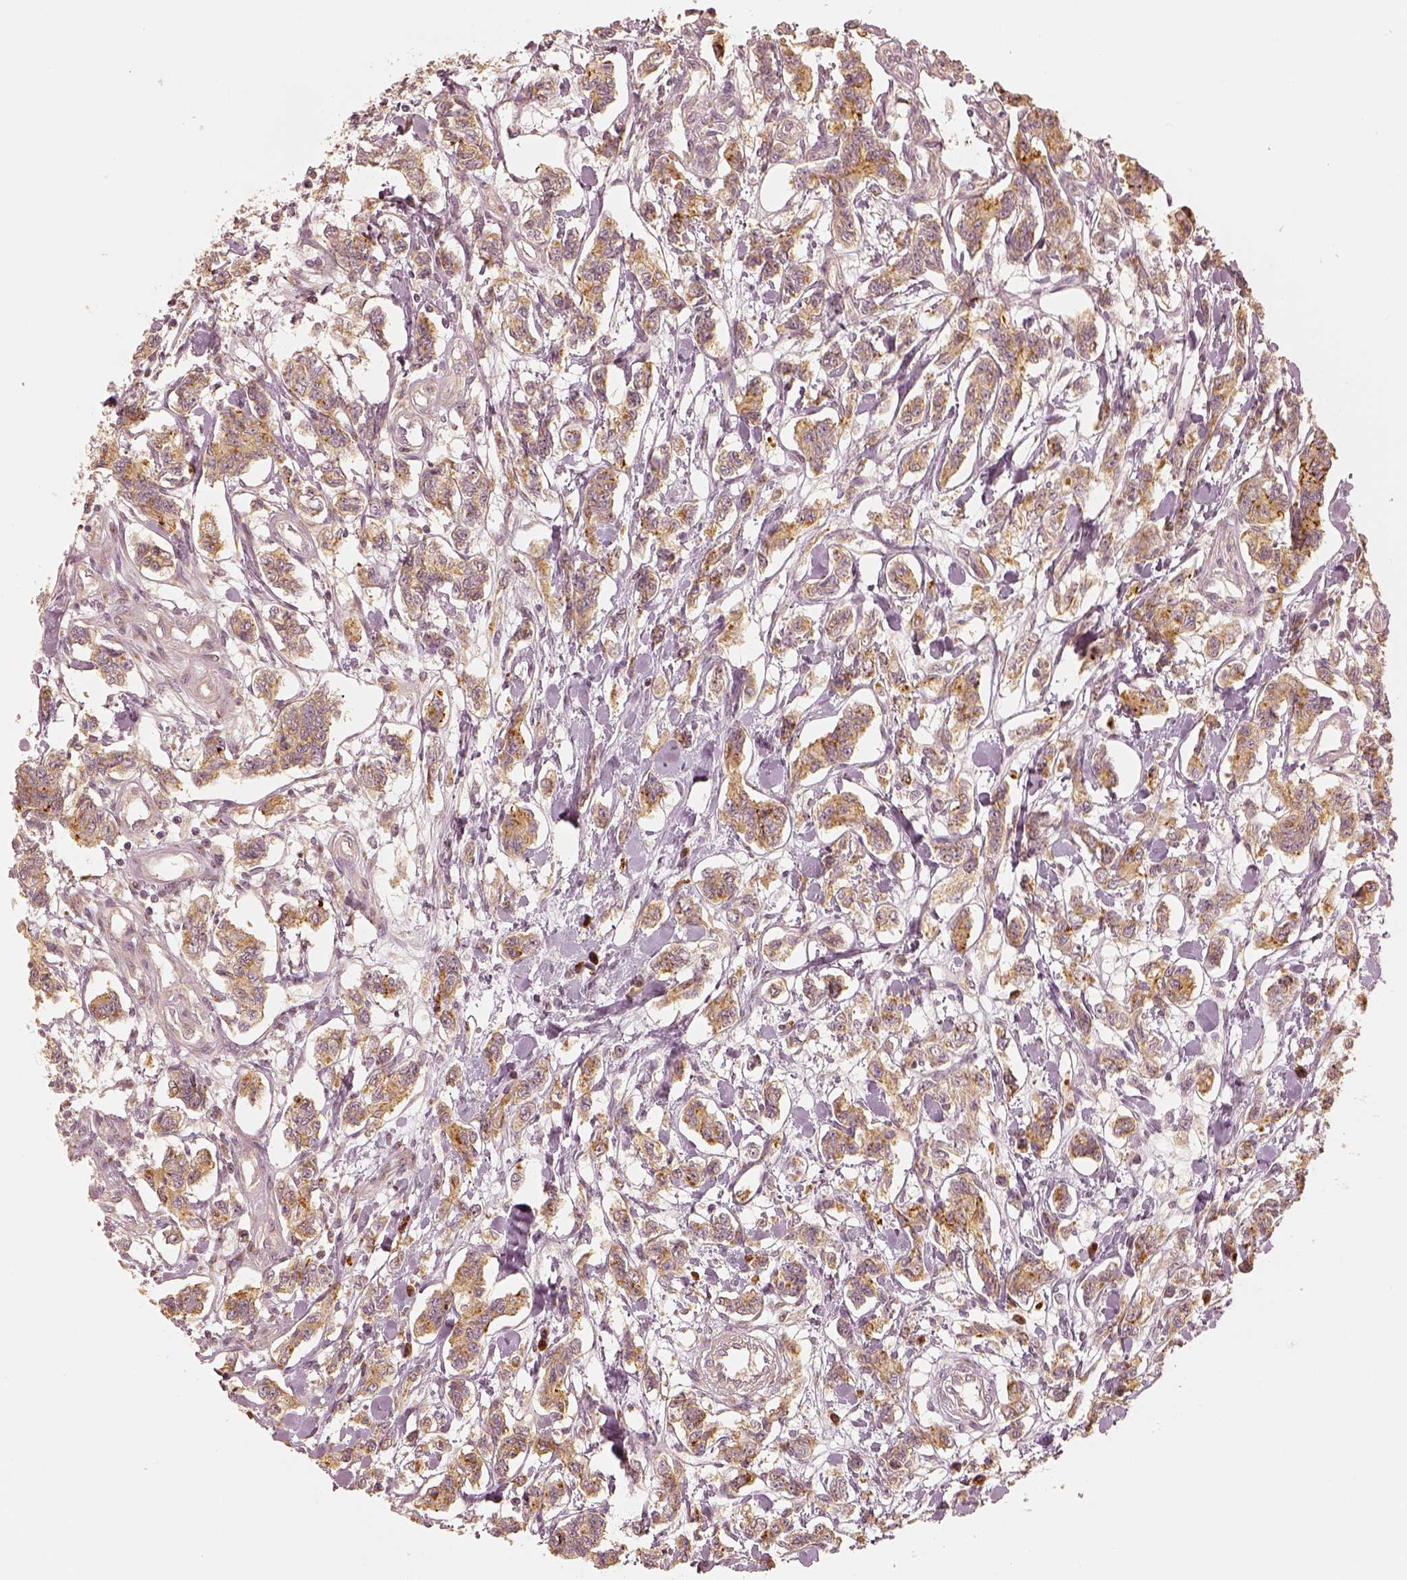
{"staining": {"intensity": "moderate", "quantity": ">75%", "location": "cytoplasmic/membranous"}, "tissue": "carcinoid", "cell_type": "Tumor cells", "image_type": "cancer", "snomed": [{"axis": "morphology", "description": "Carcinoid, malignant, NOS"}, {"axis": "topography", "description": "Kidney"}], "caption": "The histopathology image reveals immunohistochemical staining of carcinoid. There is moderate cytoplasmic/membranous expression is present in about >75% of tumor cells.", "gene": "GORASP2", "patient": {"sex": "female", "age": 41}}